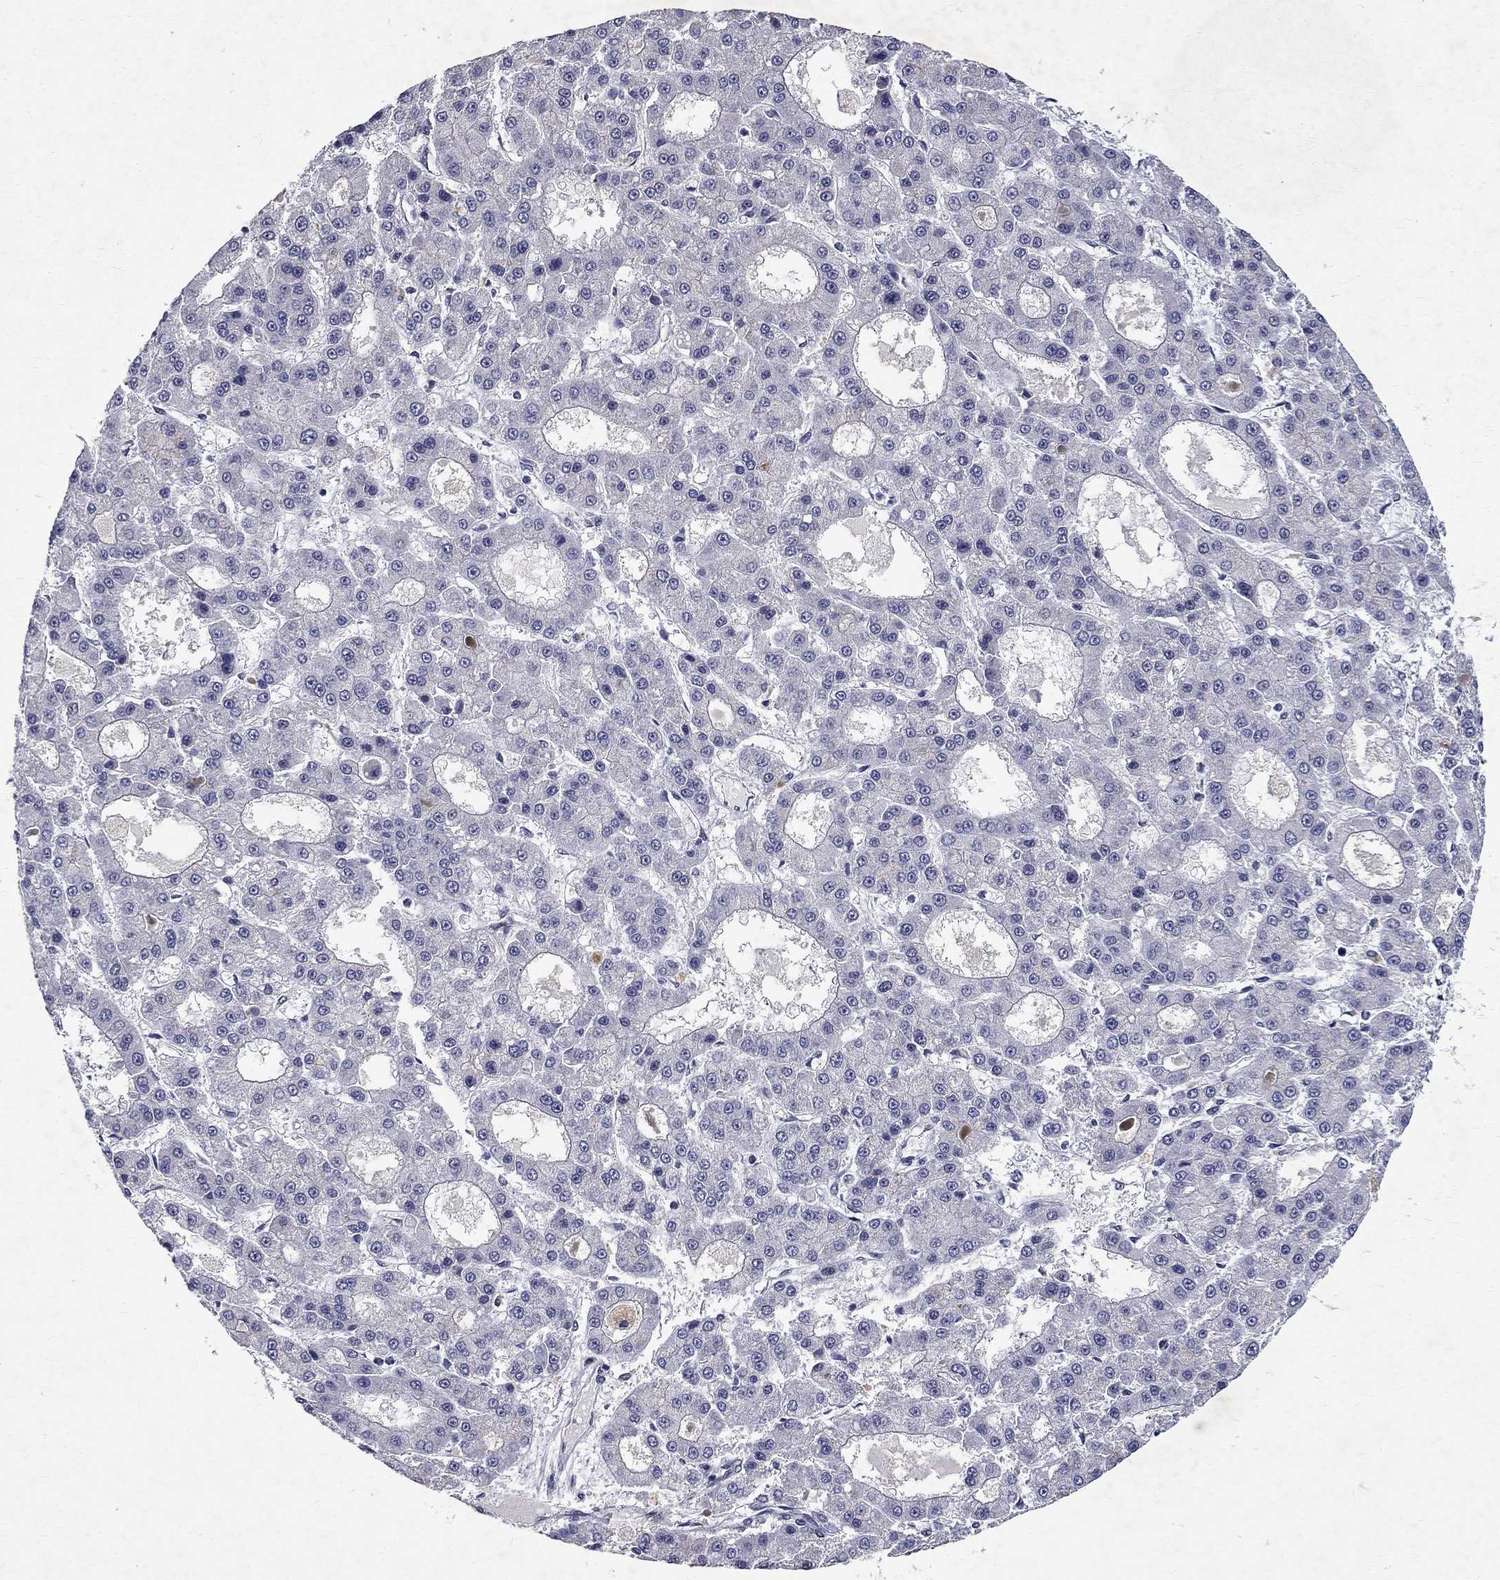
{"staining": {"intensity": "negative", "quantity": "none", "location": "none"}, "tissue": "liver cancer", "cell_type": "Tumor cells", "image_type": "cancer", "snomed": [{"axis": "morphology", "description": "Carcinoma, Hepatocellular, NOS"}, {"axis": "topography", "description": "Liver"}], "caption": "Liver cancer stained for a protein using IHC reveals no positivity tumor cells.", "gene": "RBFOX1", "patient": {"sex": "male", "age": 70}}